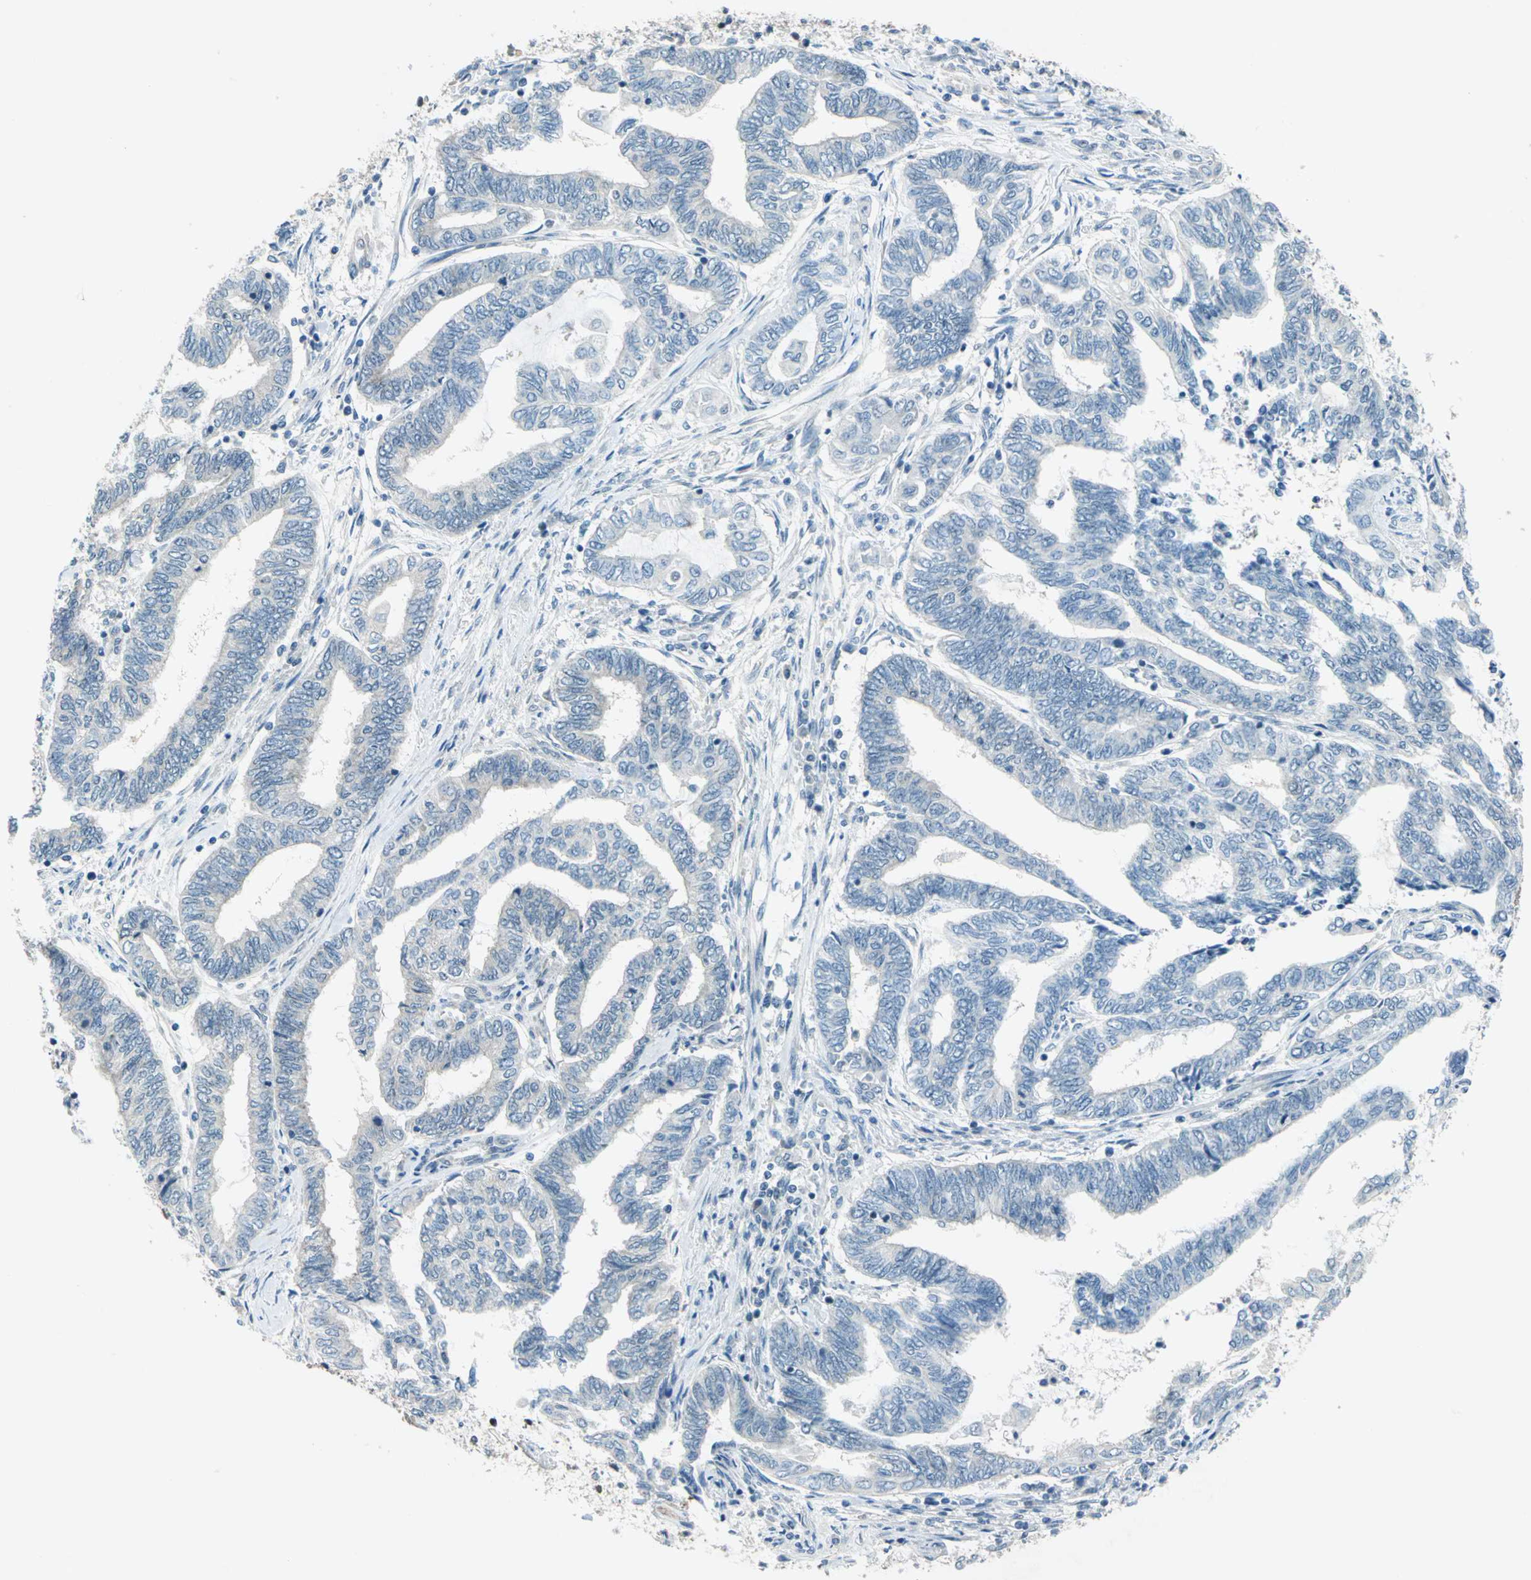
{"staining": {"intensity": "negative", "quantity": "none", "location": "none"}, "tissue": "endometrial cancer", "cell_type": "Tumor cells", "image_type": "cancer", "snomed": [{"axis": "morphology", "description": "Adenocarcinoma, NOS"}, {"axis": "topography", "description": "Uterus"}, {"axis": "topography", "description": "Endometrium"}], "caption": "Immunohistochemistry (IHC) photomicrograph of neoplastic tissue: human endometrial adenocarcinoma stained with DAB exhibits no significant protein positivity in tumor cells. The staining is performed using DAB (3,3'-diaminobenzidine) brown chromogen with nuclei counter-stained in using hematoxylin.", "gene": "PIN1", "patient": {"sex": "female", "age": 70}}